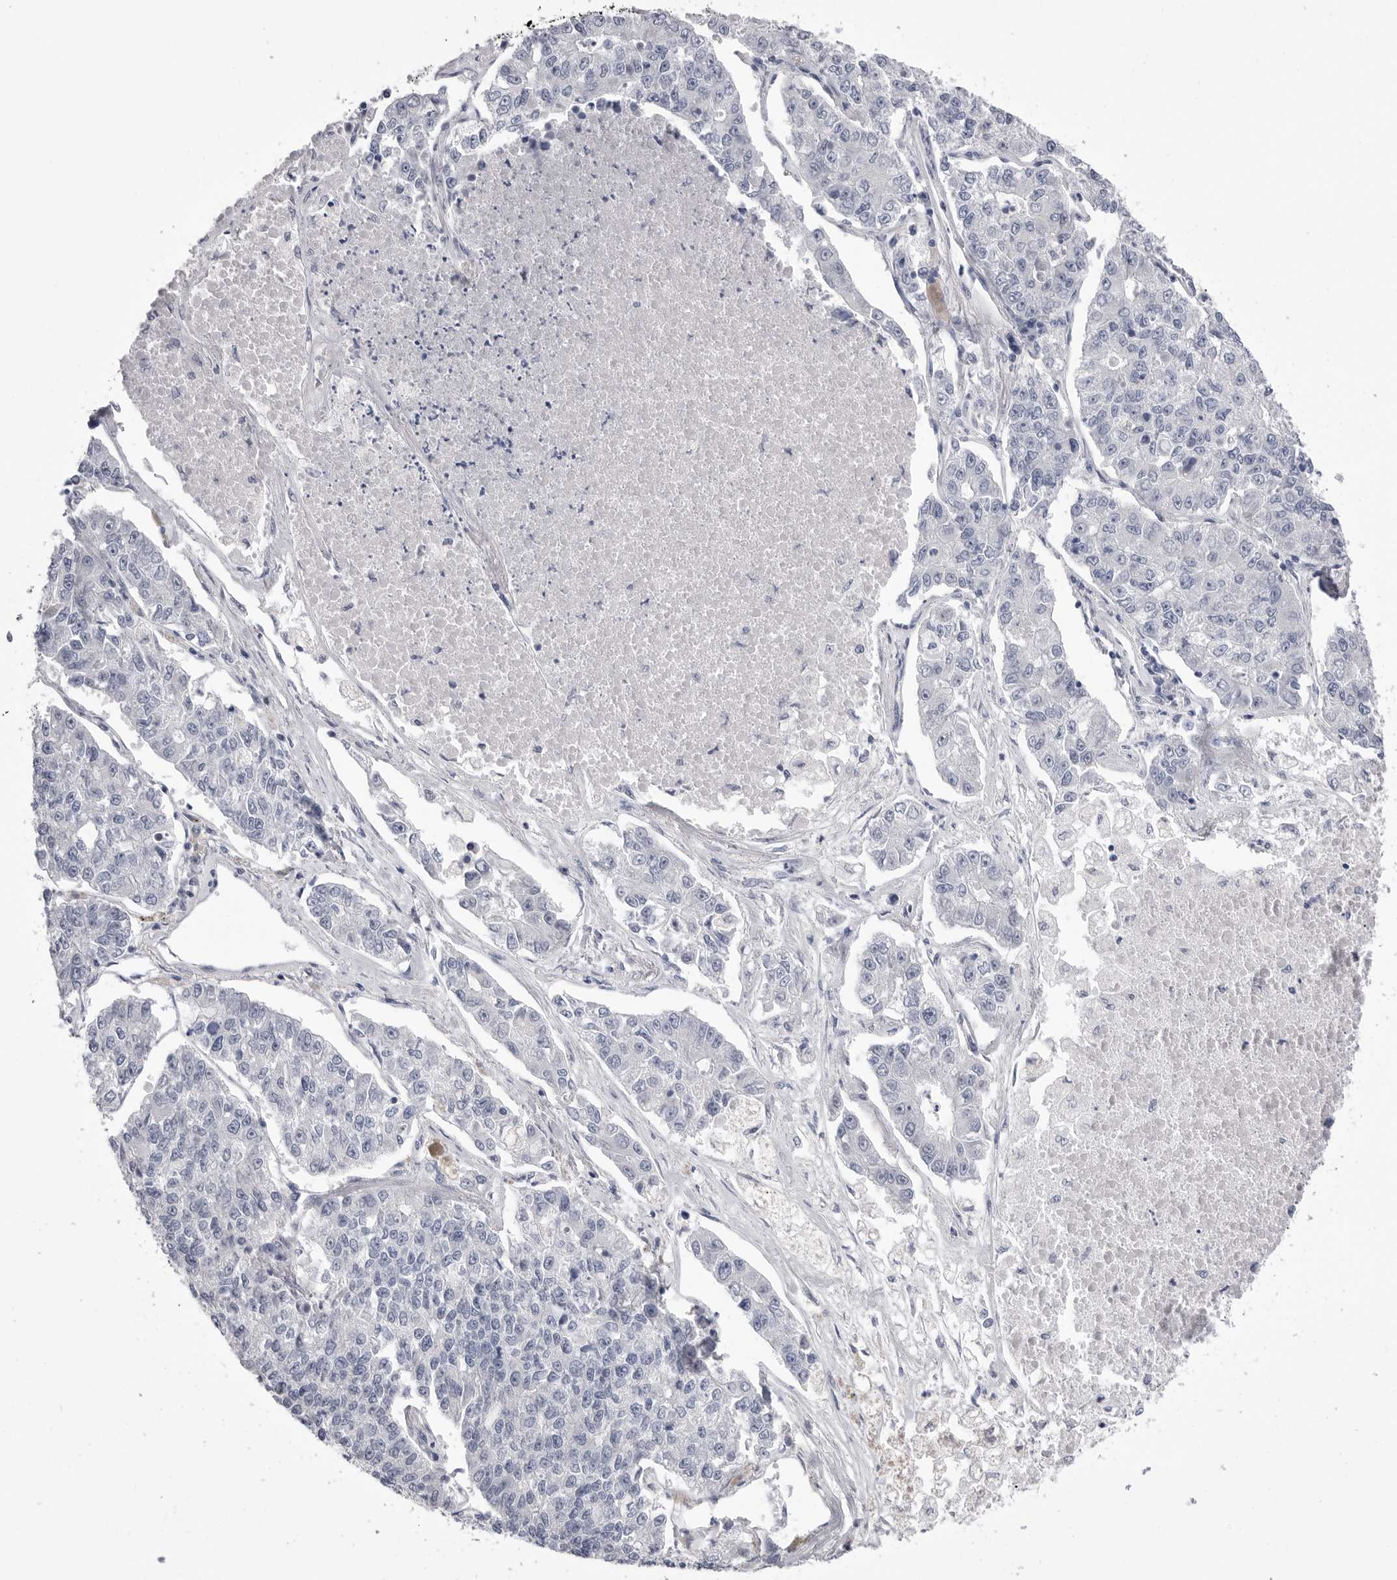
{"staining": {"intensity": "negative", "quantity": "none", "location": "none"}, "tissue": "lung cancer", "cell_type": "Tumor cells", "image_type": "cancer", "snomed": [{"axis": "morphology", "description": "Adenocarcinoma, NOS"}, {"axis": "topography", "description": "Lung"}], "caption": "Immunohistochemistry photomicrograph of neoplastic tissue: lung cancer (adenocarcinoma) stained with DAB (3,3'-diaminobenzidine) demonstrates no significant protein positivity in tumor cells. (Stains: DAB (3,3'-diaminobenzidine) immunohistochemistry (IHC) with hematoxylin counter stain, Microscopy: brightfield microscopy at high magnification).", "gene": "DLGAP3", "patient": {"sex": "male", "age": 49}}